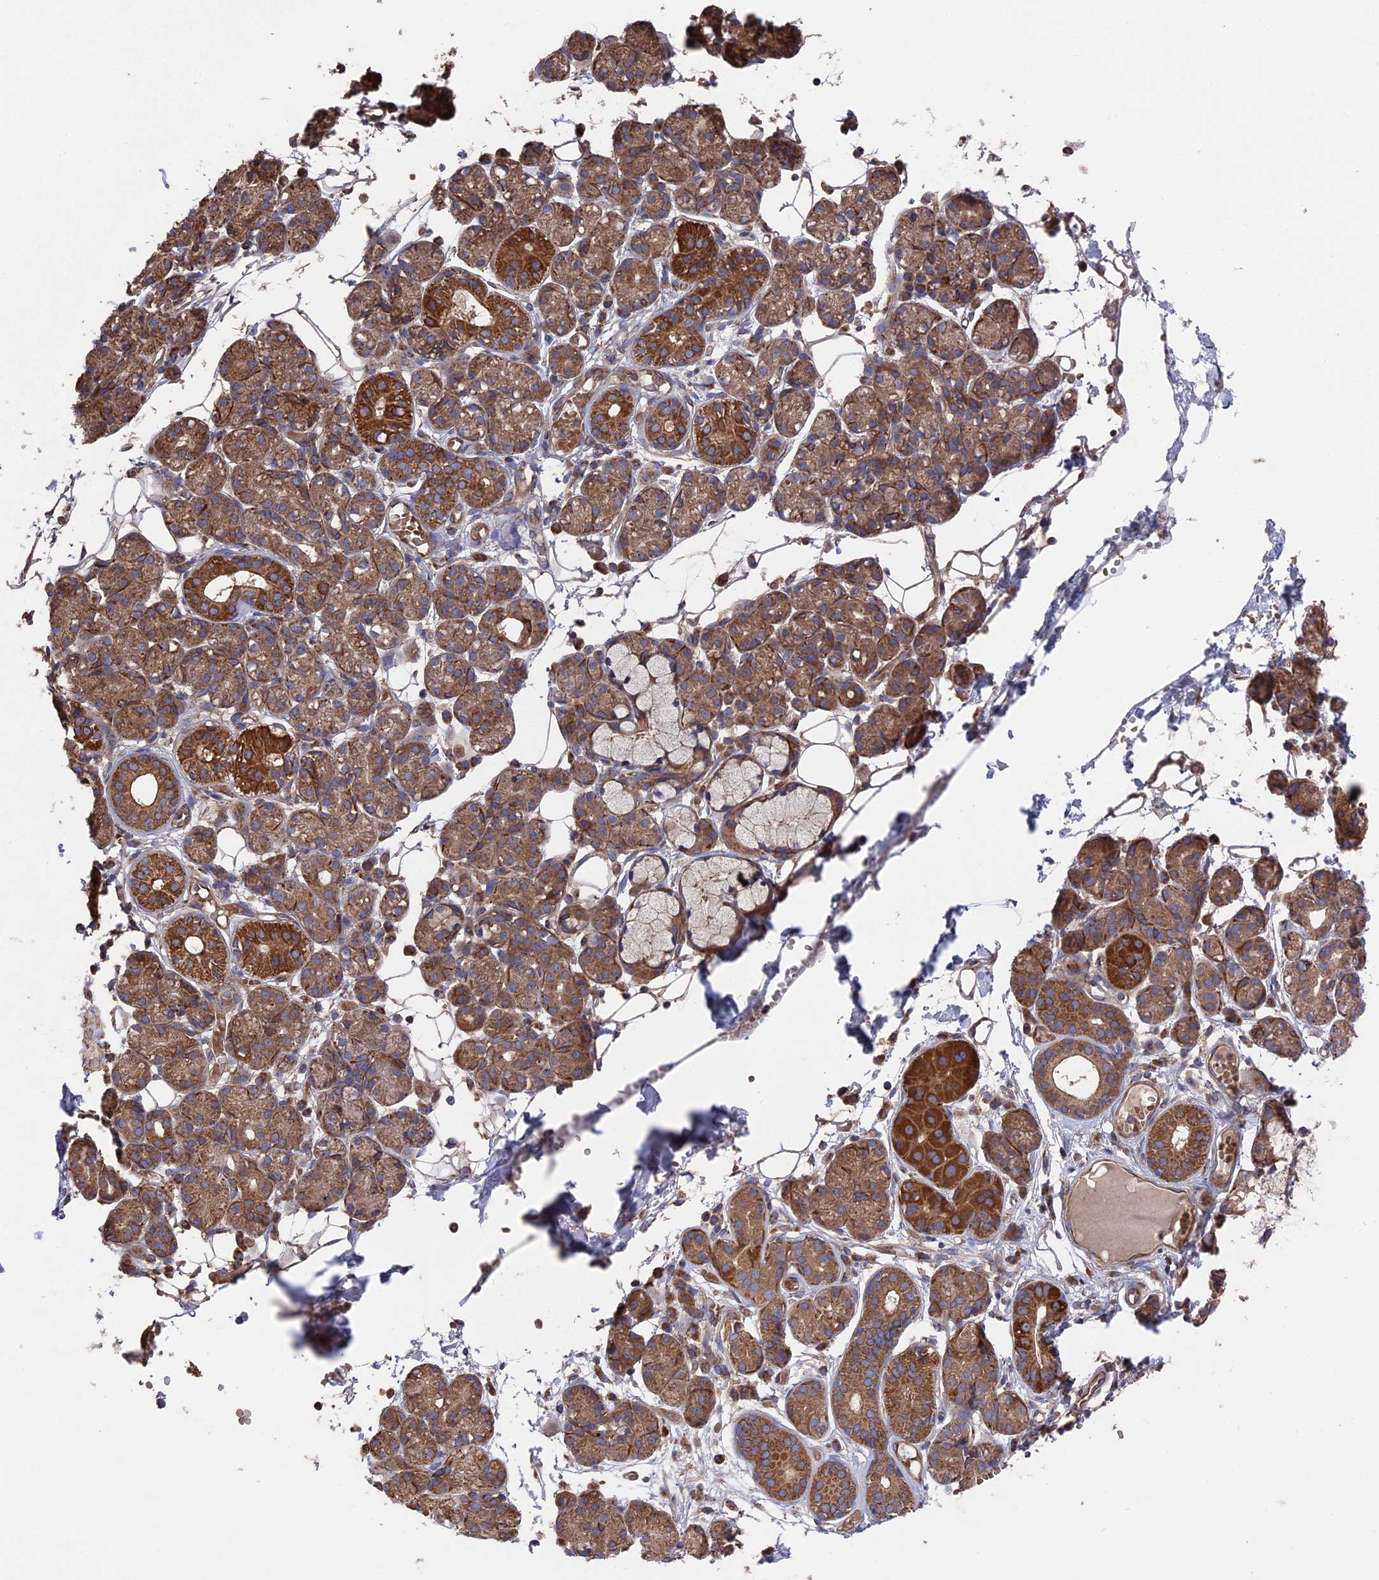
{"staining": {"intensity": "strong", "quantity": "25%-75%", "location": "cytoplasmic/membranous"}, "tissue": "salivary gland", "cell_type": "Glandular cells", "image_type": "normal", "snomed": [{"axis": "morphology", "description": "Normal tissue, NOS"}, {"axis": "topography", "description": "Salivary gland"}], "caption": "A high amount of strong cytoplasmic/membranous expression is identified in approximately 25%-75% of glandular cells in normal salivary gland. (brown staining indicates protein expression, while blue staining denotes nuclei).", "gene": "TELO2", "patient": {"sex": "male", "age": 63}}